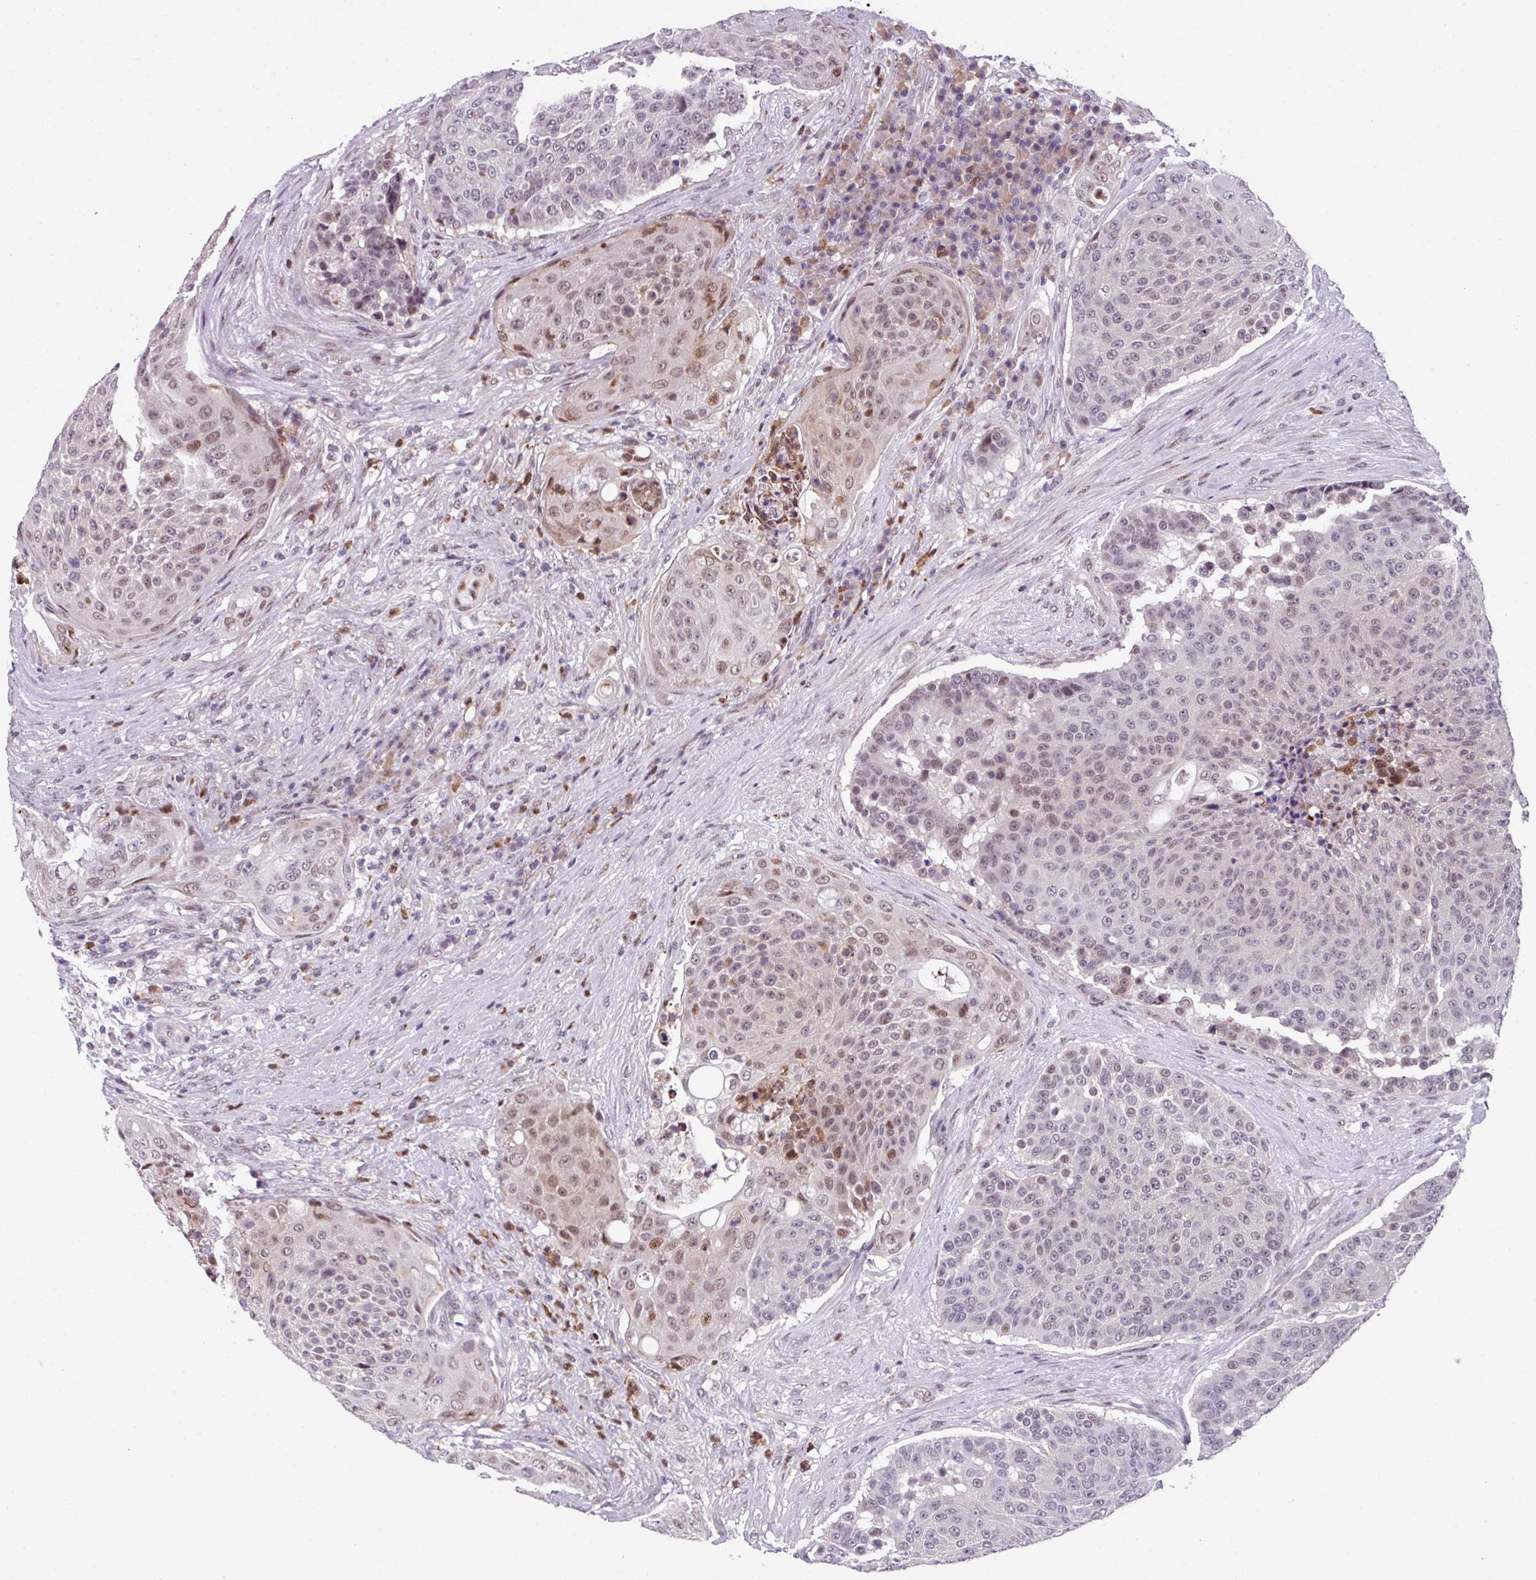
{"staining": {"intensity": "moderate", "quantity": "<25%", "location": "nuclear"}, "tissue": "urothelial cancer", "cell_type": "Tumor cells", "image_type": "cancer", "snomed": [{"axis": "morphology", "description": "Urothelial carcinoma, High grade"}, {"axis": "topography", "description": "Urinary bladder"}], "caption": "Immunohistochemistry (IHC) micrograph of urothelial cancer stained for a protein (brown), which reveals low levels of moderate nuclear expression in approximately <25% of tumor cells.", "gene": "ZFP3", "patient": {"sex": "female", "age": 63}}